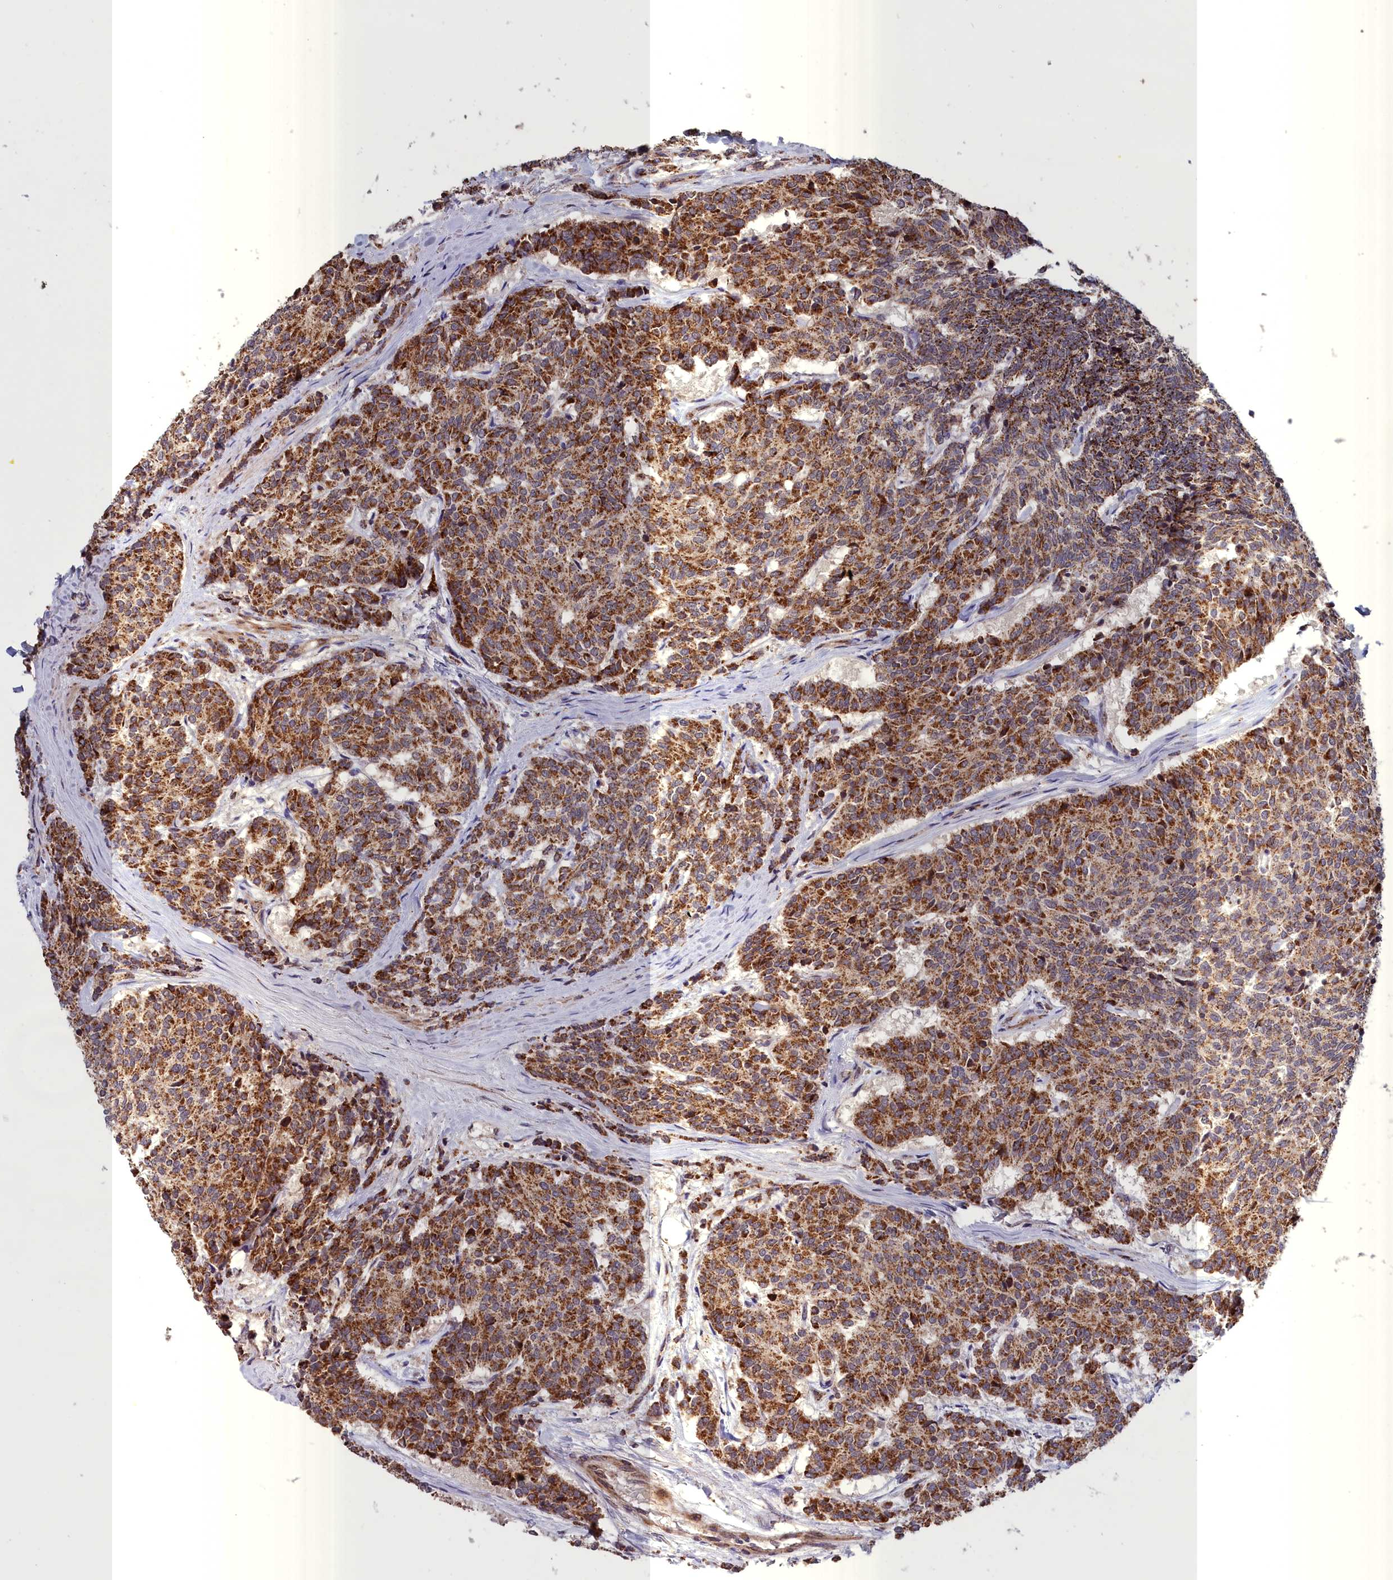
{"staining": {"intensity": "moderate", "quantity": ">75%", "location": "cytoplasmic/membranous"}, "tissue": "carcinoid", "cell_type": "Tumor cells", "image_type": "cancer", "snomed": [{"axis": "morphology", "description": "Carcinoid, malignant, NOS"}, {"axis": "topography", "description": "Pancreas"}], "caption": "High-magnification brightfield microscopy of carcinoid (malignant) stained with DAB (brown) and counterstained with hematoxylin (blue). tumor cells exhibit moderate cytoplasmic/membranous expression is present in about>75% of cells.", "gene": "TIMM44", "patient": {"sex": "female", "age": 54}}